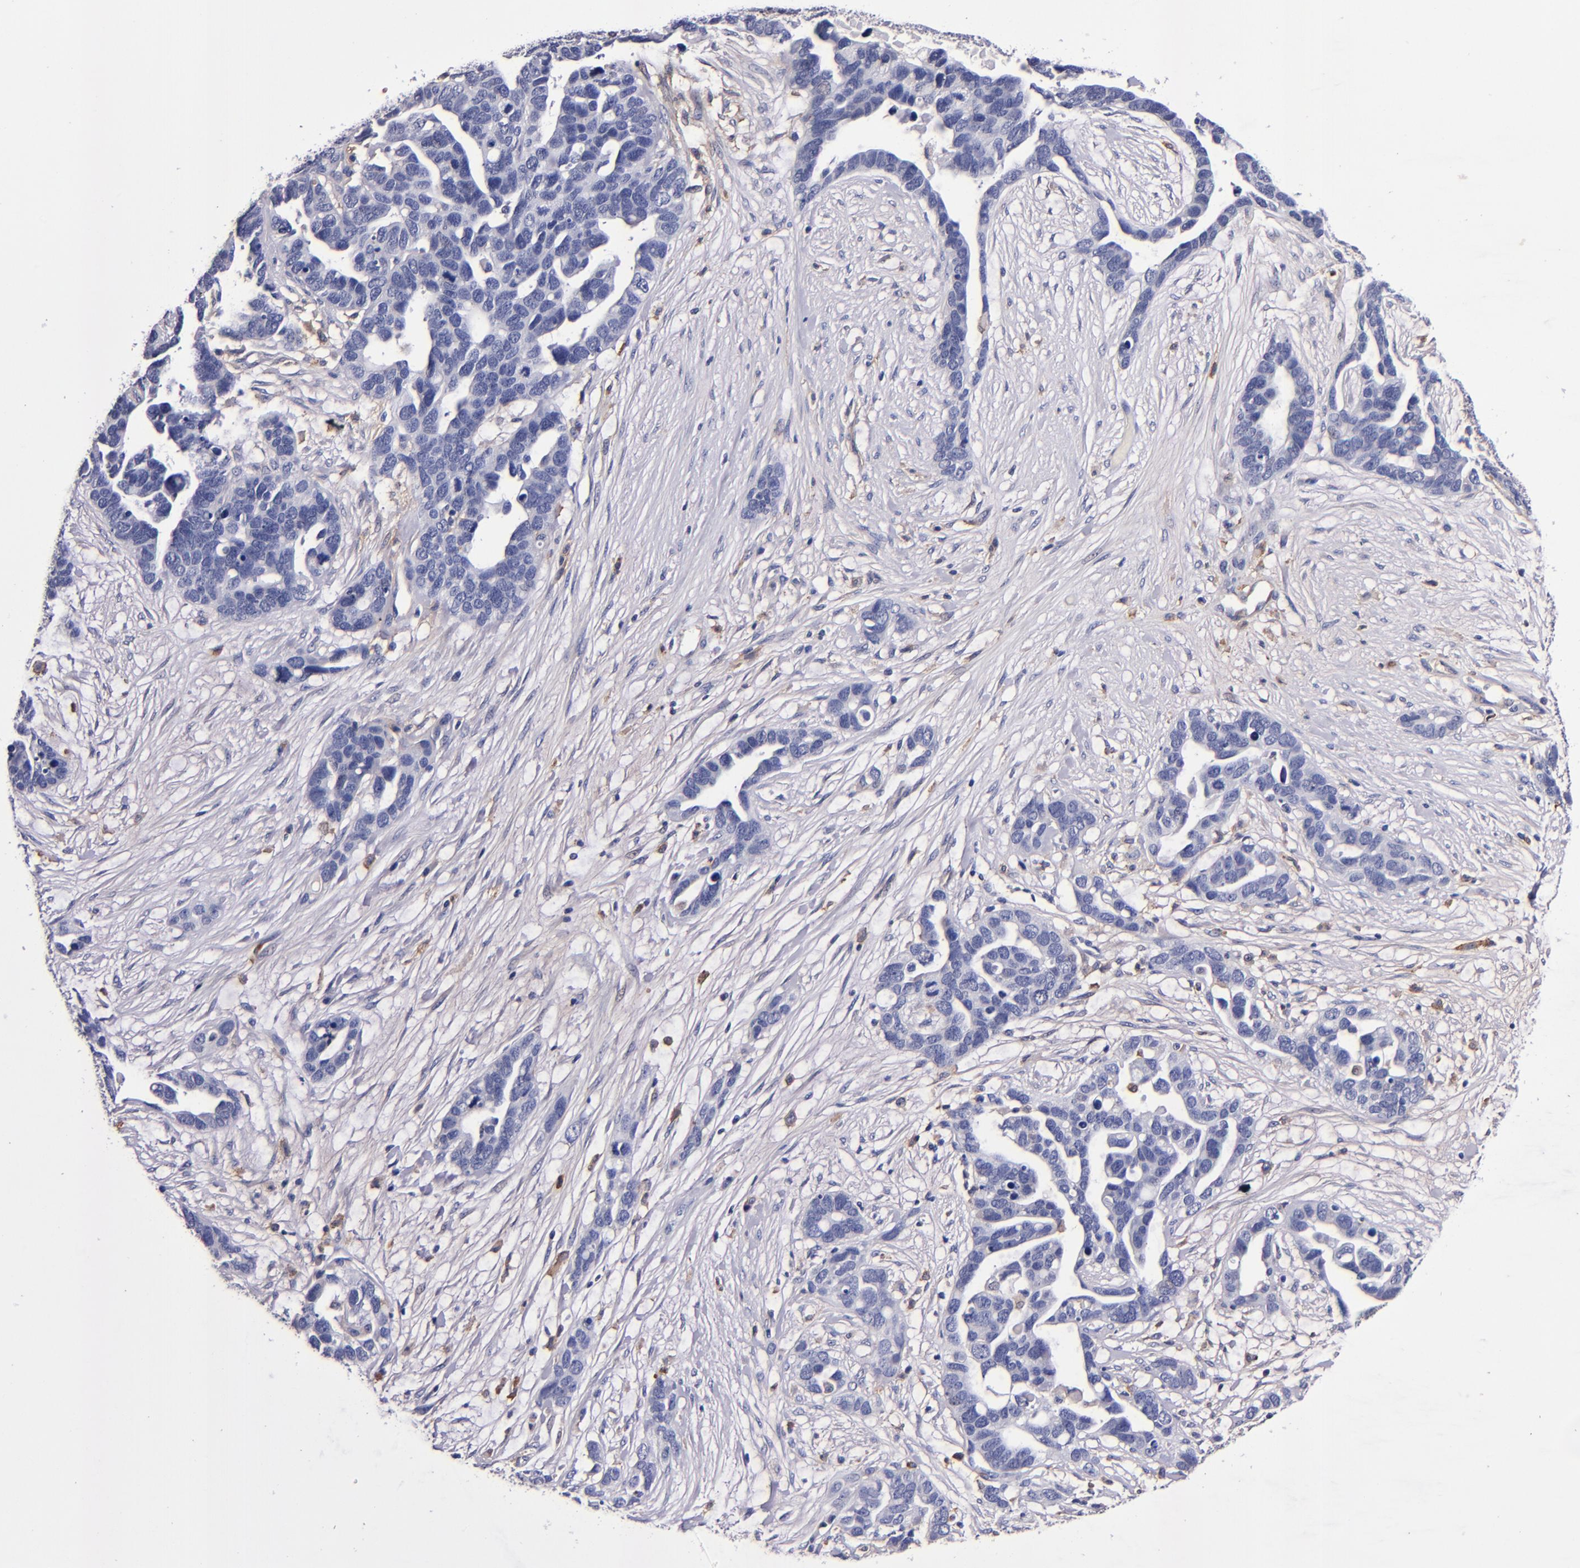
{"staining": {"intensity": "negative", "quantity": "none", "location": "none"}, "tissue": "ovarian cancer", "cell_type": "Tumor cells", "image_type": "cancer", "snomed": [{"axis": "morphology", "description": "Cystadenocarcinoma, serous, NOS"}, {"axis": "topography", "description": "Ovary"}], "caption": "An immunohistochemistry (IHC) histopathology image of ovarian serous cystadenocarcinoma is shown. There is no staining in tumor cells of ovarian serous cystadenocarcinoma.", "gene": "SIRPA", "patient": {"sex": "female", "age": 54}}